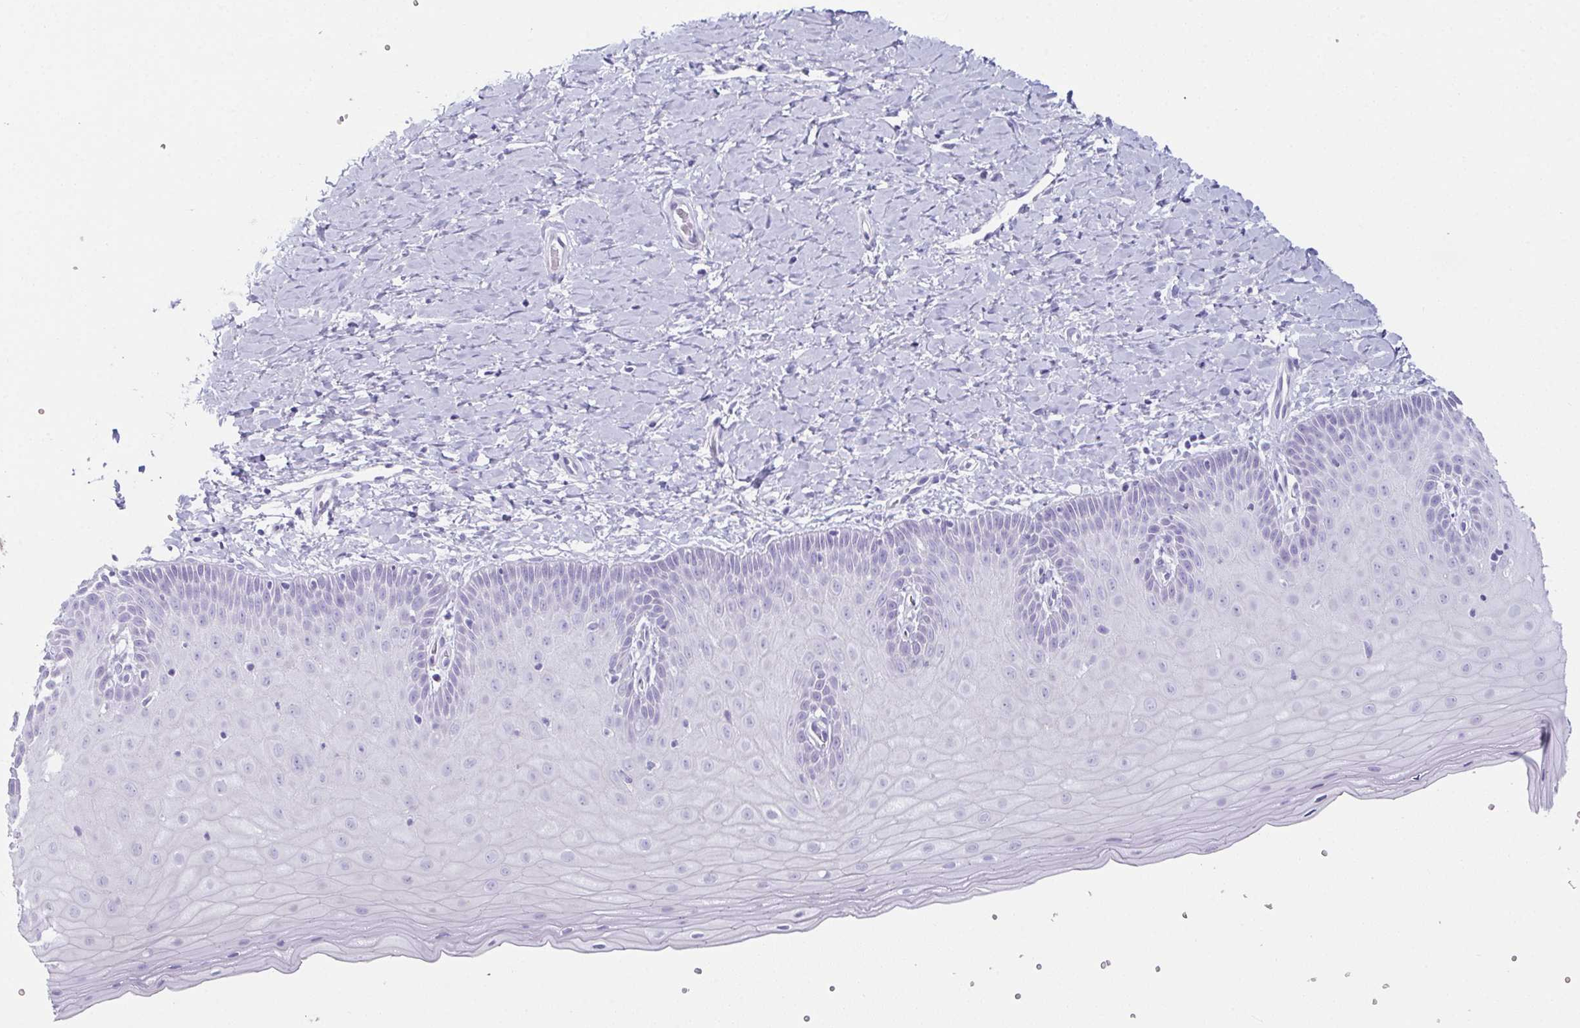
{"staining": {"intensity": "negative", "quantity": "none", "location": "none"}, "tissue": "cervix", "cell_type": "Glandular cells", "image_type": "normal", "snomed": [{"axis": "morphology", "description": "Normal tissue, NOS"}, {"axis": "topography", "description": "Cervix"}], "caption": "Photomicrograph shows no significant protein expression in glandular cells of normal cervix. (DAB immunohistochemistry with hematoxylin counter stain).", "gene": "TEX19", "patient": {"sex": "female", "age": 37}}